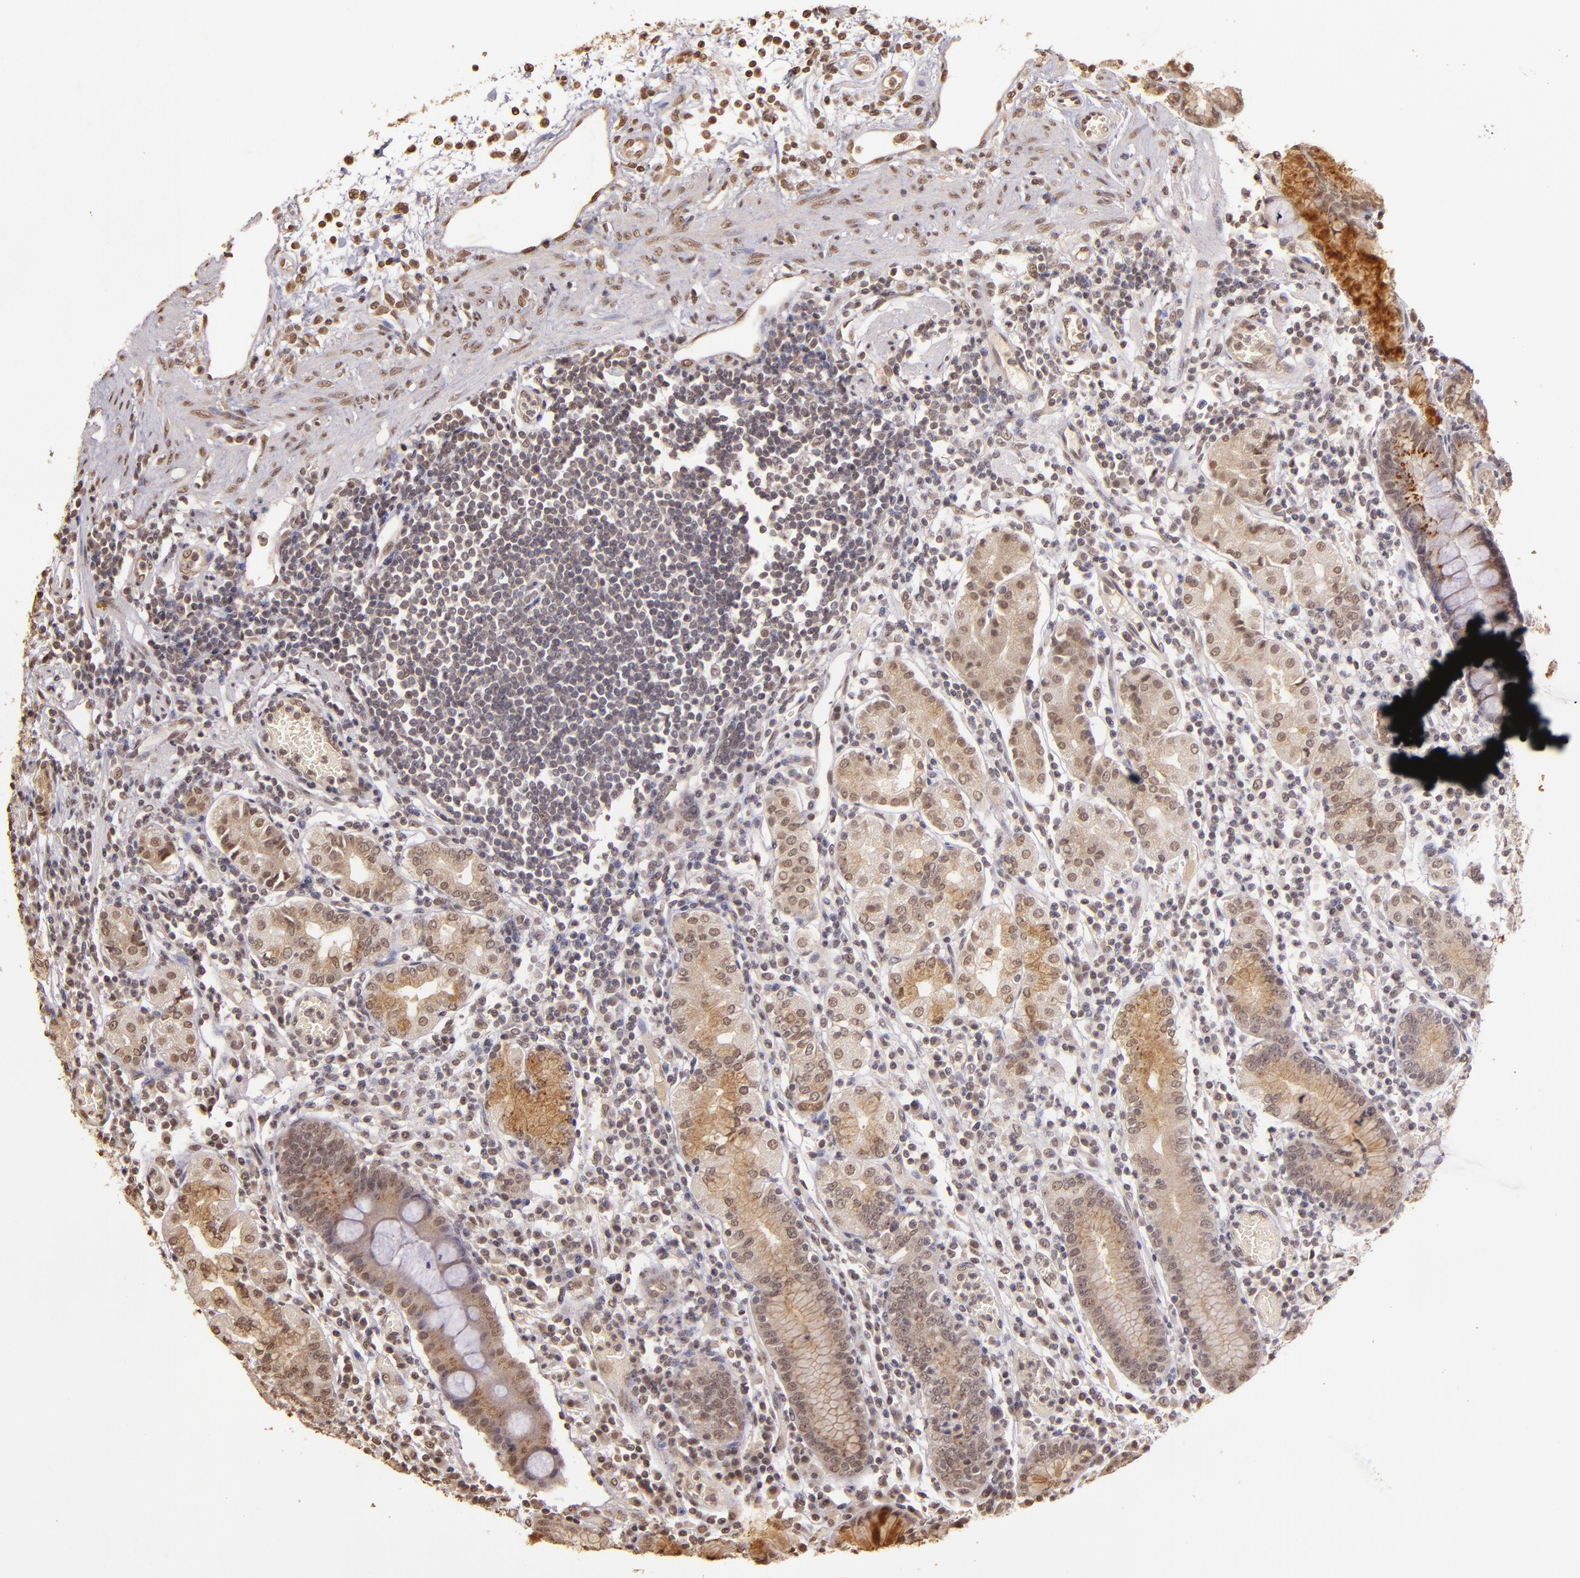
{"staining": {"intensity": "weak", "quantity": "25%-75%", "location": "cytoplasmic/membranous"}, "tissue": "stomach", "cell_type": "Glandular cells", "image_type": "normal", "snomed": [{"axis": "morphology", "description": "Normal tissue, NOS"}, {"axis": "topography", "description": "Stomach, lower"}], "caption": "This is an image of immunohistochemistry (IHC) staining of unremarkable stomach, which shows weak staining in the cytoplasmic/membranous of glandular cells.", "gene": "CUL1", "patient": {"sex": "female", "age": 73}}